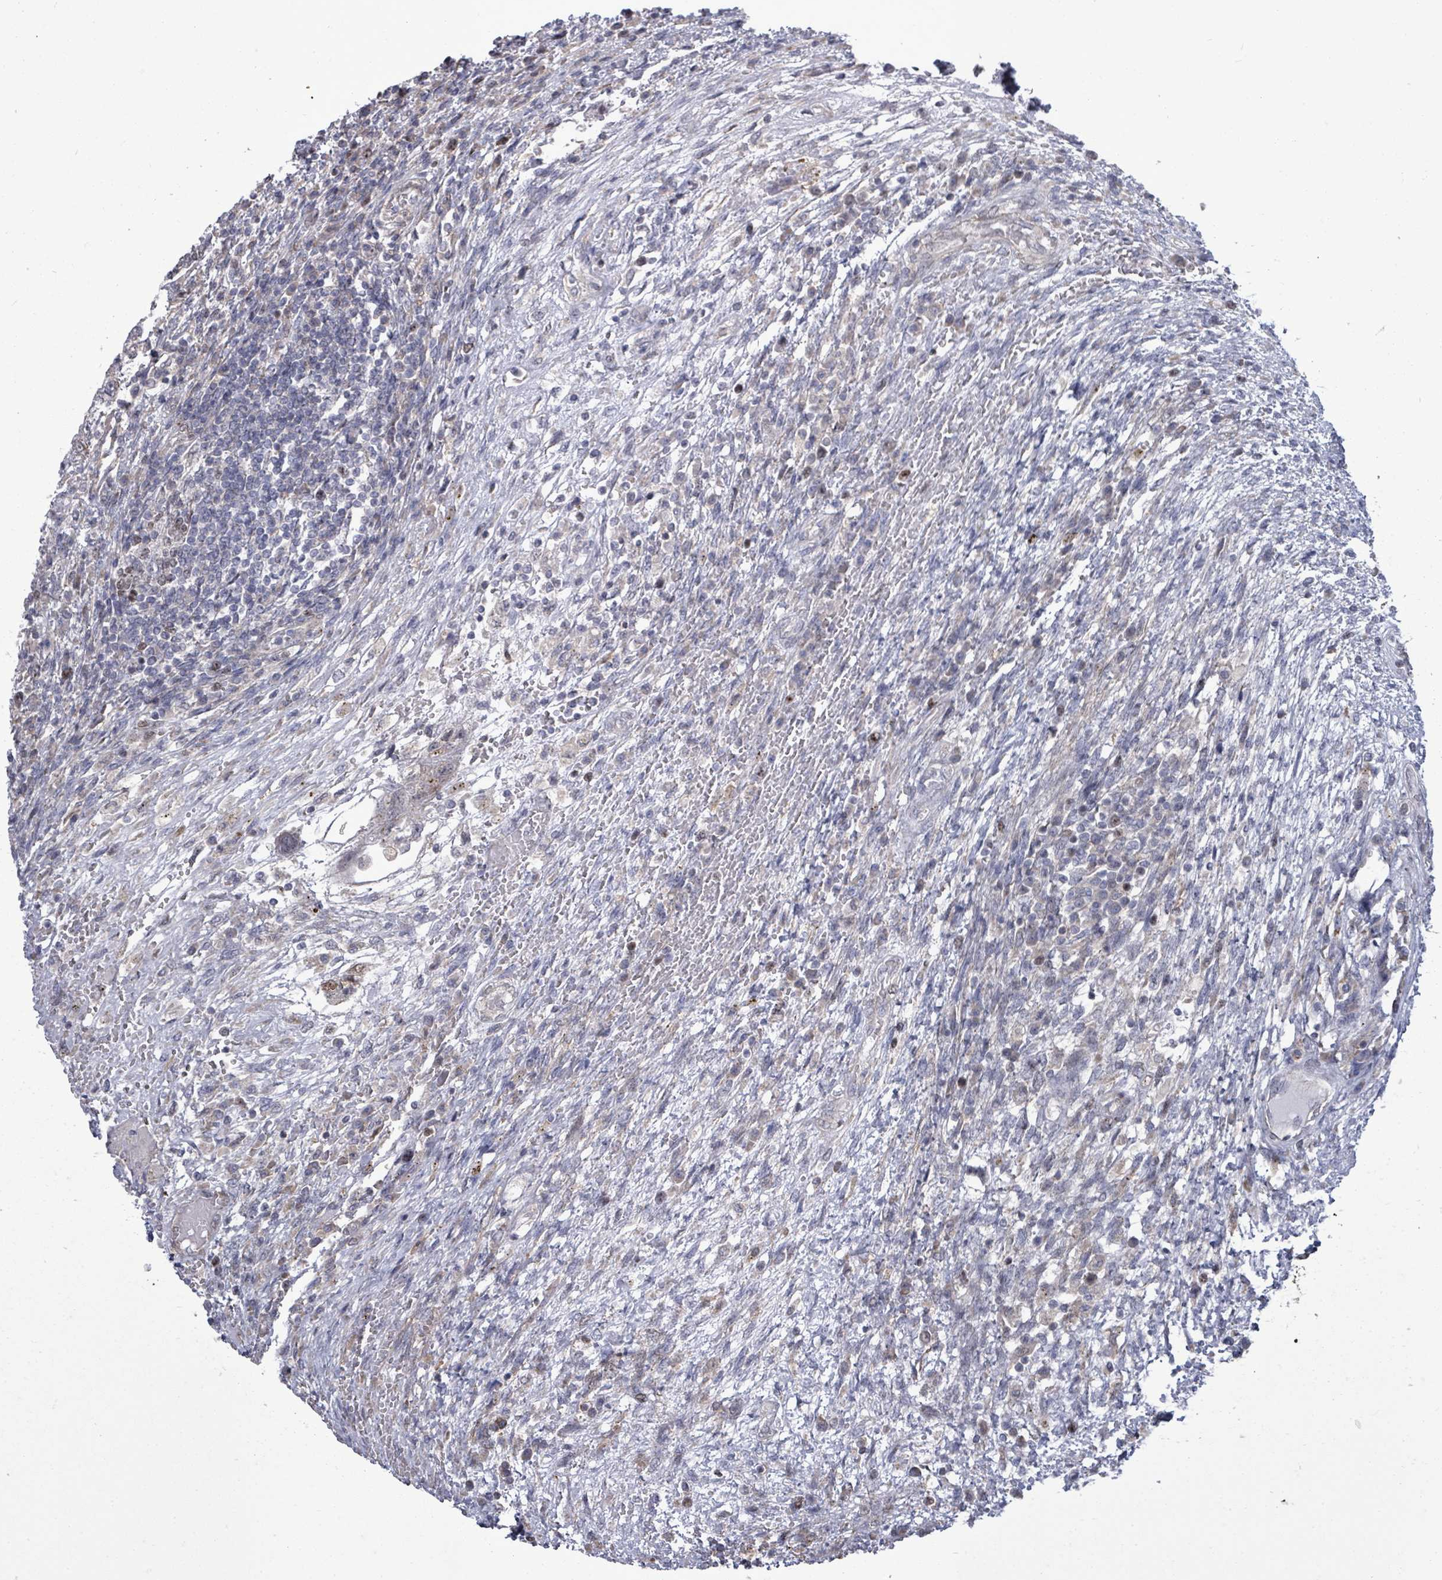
{"staining": {"intensity": "weak", "quantity": "<25%", "location": "nuclear"}, "tissue": "testis cancer", "cell_type": "Tumor cells", "image_type": "cancer", "snomed": [{"axis": "morphology", "description": "Carcinoma, Embryonal, NOS"}, {"axis": "topography", "description": "Testis"}], "caption": "Protein analysis of embryonal carcinoma (testis) reveals no significant expression in tumor cells. (DAB (3,3'-diaminobenzidine) IHC visualized using brightfield microscopy, high magnification).", "gene": "PAPSS1", "patient": {"sex": "male", "age": 26}}